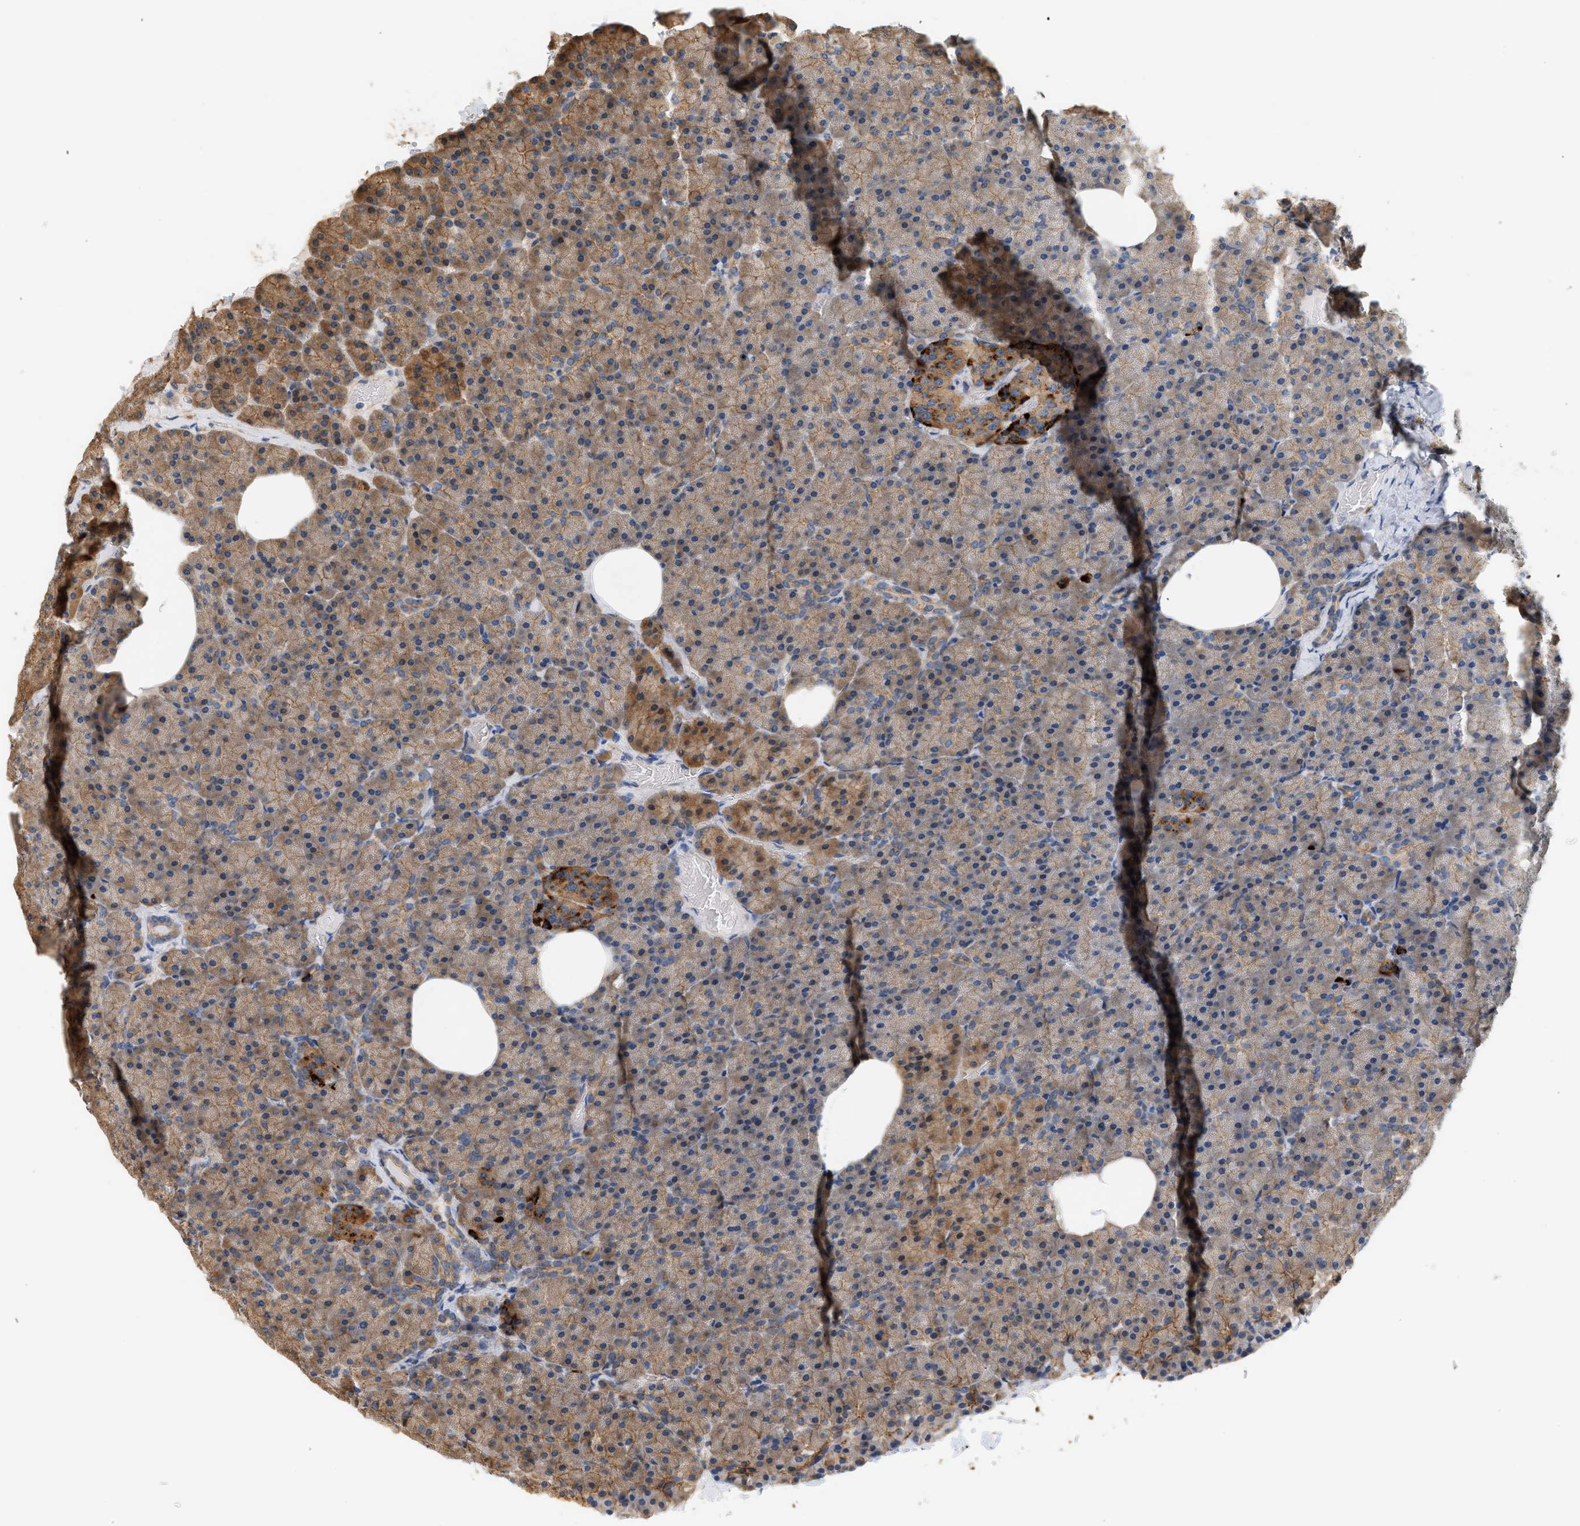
{"staining": {"intensity": "weak", "quantity": ">75%", "location": "cytoplasmic/membranous"}, "tissue": "pancreas", "cell_type": "Exocrine glandular cells", "image_type": "normal", "snomed": [{"axis": "morphology", "description": "Normal tissue, NOS"}, {"axis": "topography", "description": "Pancreas"}], "caption": "Pancreas stained with a brown dye shows weak cytoplasmic/membranous positive expression in about >75% of exocrine glandular cells.", "gene": "CTXN1", "patient": {"sex": "female", "age": 35}}